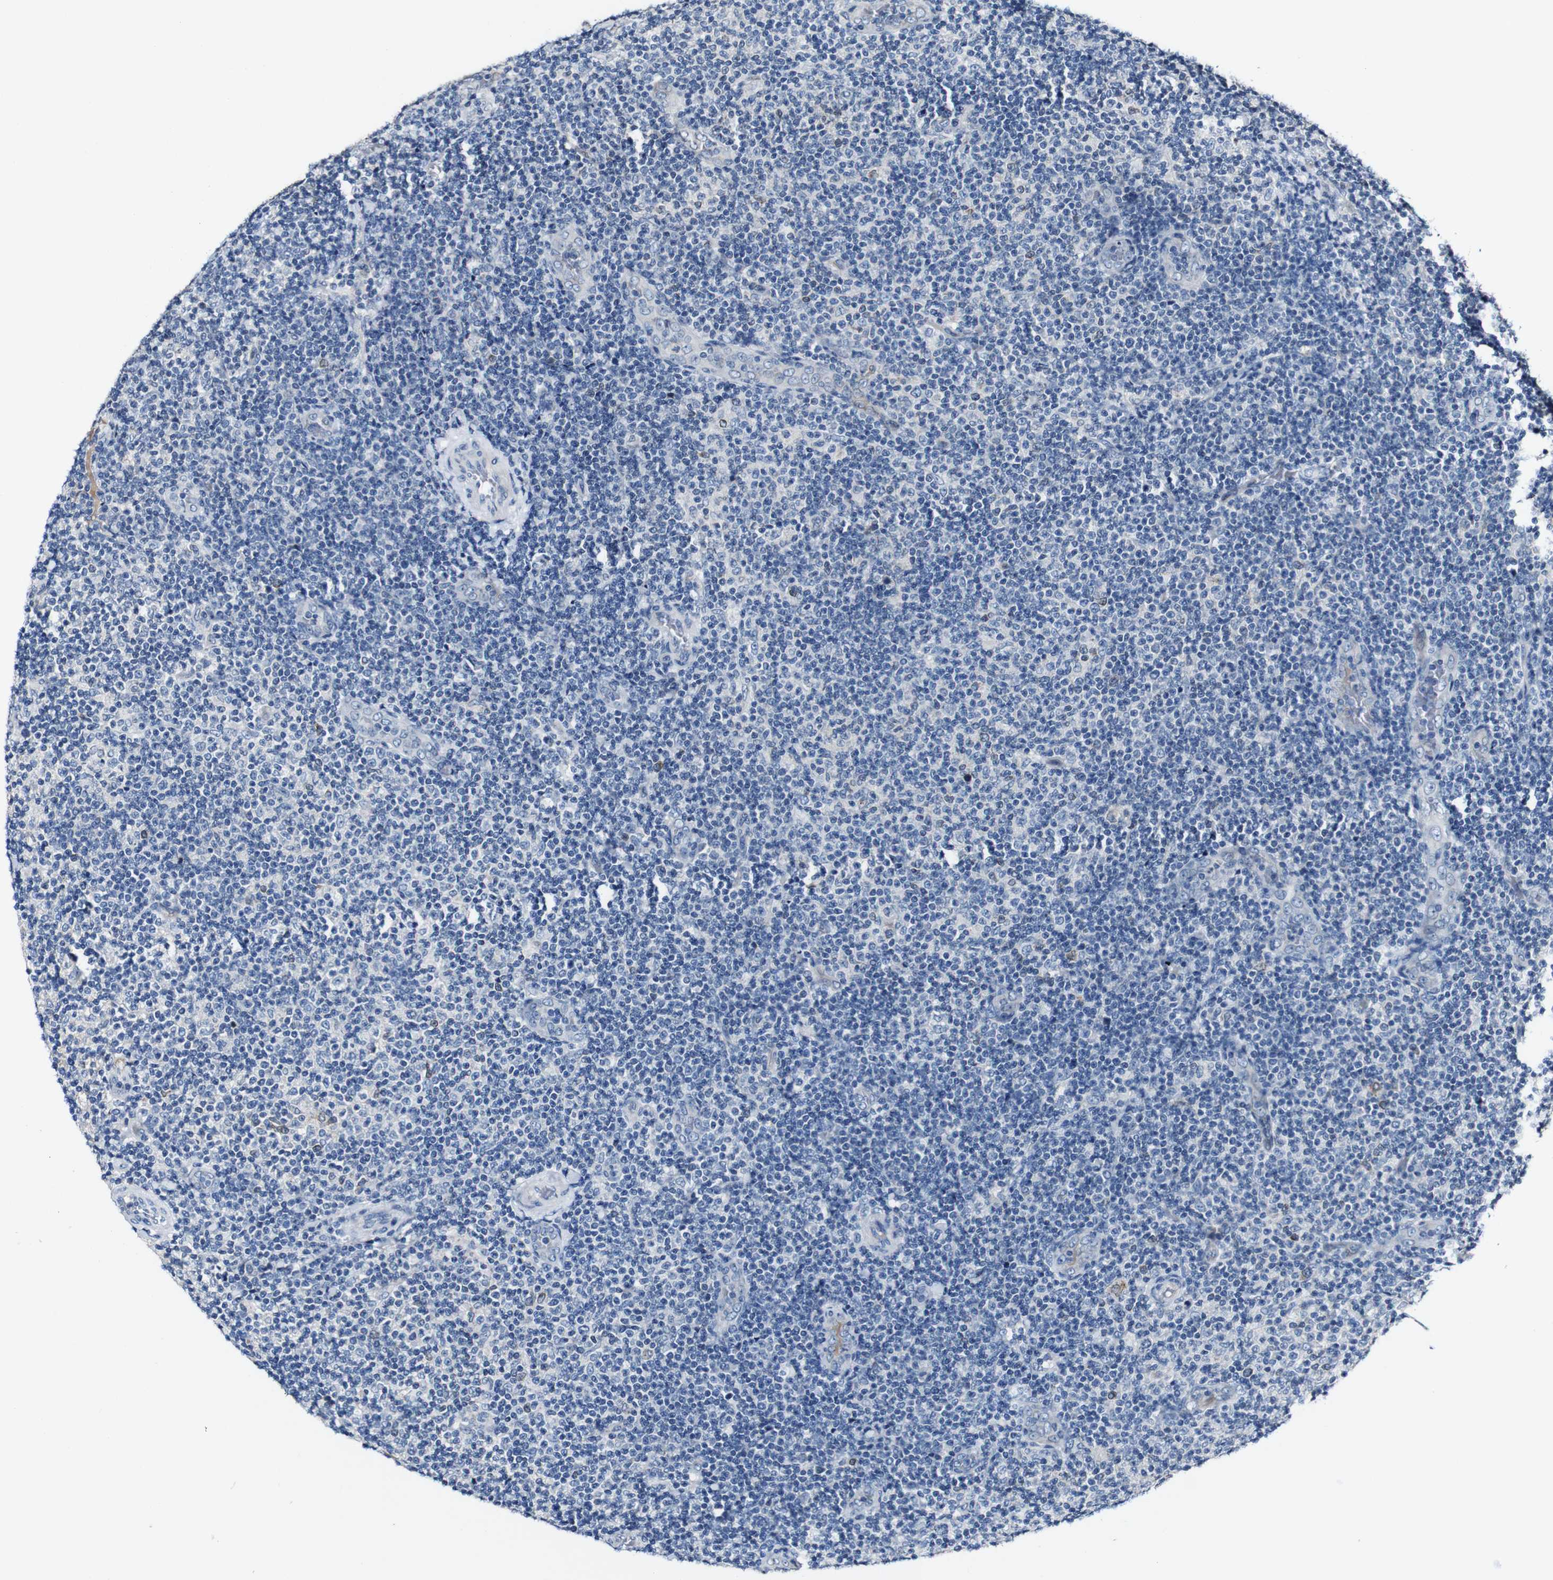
{"staining": {"intensity": "negative", "quantity": "none", "location": "none"}, "tissue": "lymphoma", "cell_type": "Tumor cells", "image_type": "cancer", "snomed": [{"axis": "morphology", "description": "Malignant lymphoma, non-Hodgkin's type, Low grade"}, {"axis": "topography", "description": "Lymph node"}], "caption": "Image shows no protein positivity in tumor cells of low-grade malignant lymphoma, non-Hodgkin's type tissue. (Immunohistochemistry (ihc), brightfield microscopy, high magnification).", "gene": "GRAMD1A", "patient": {"sex": "male", "age": 83}}